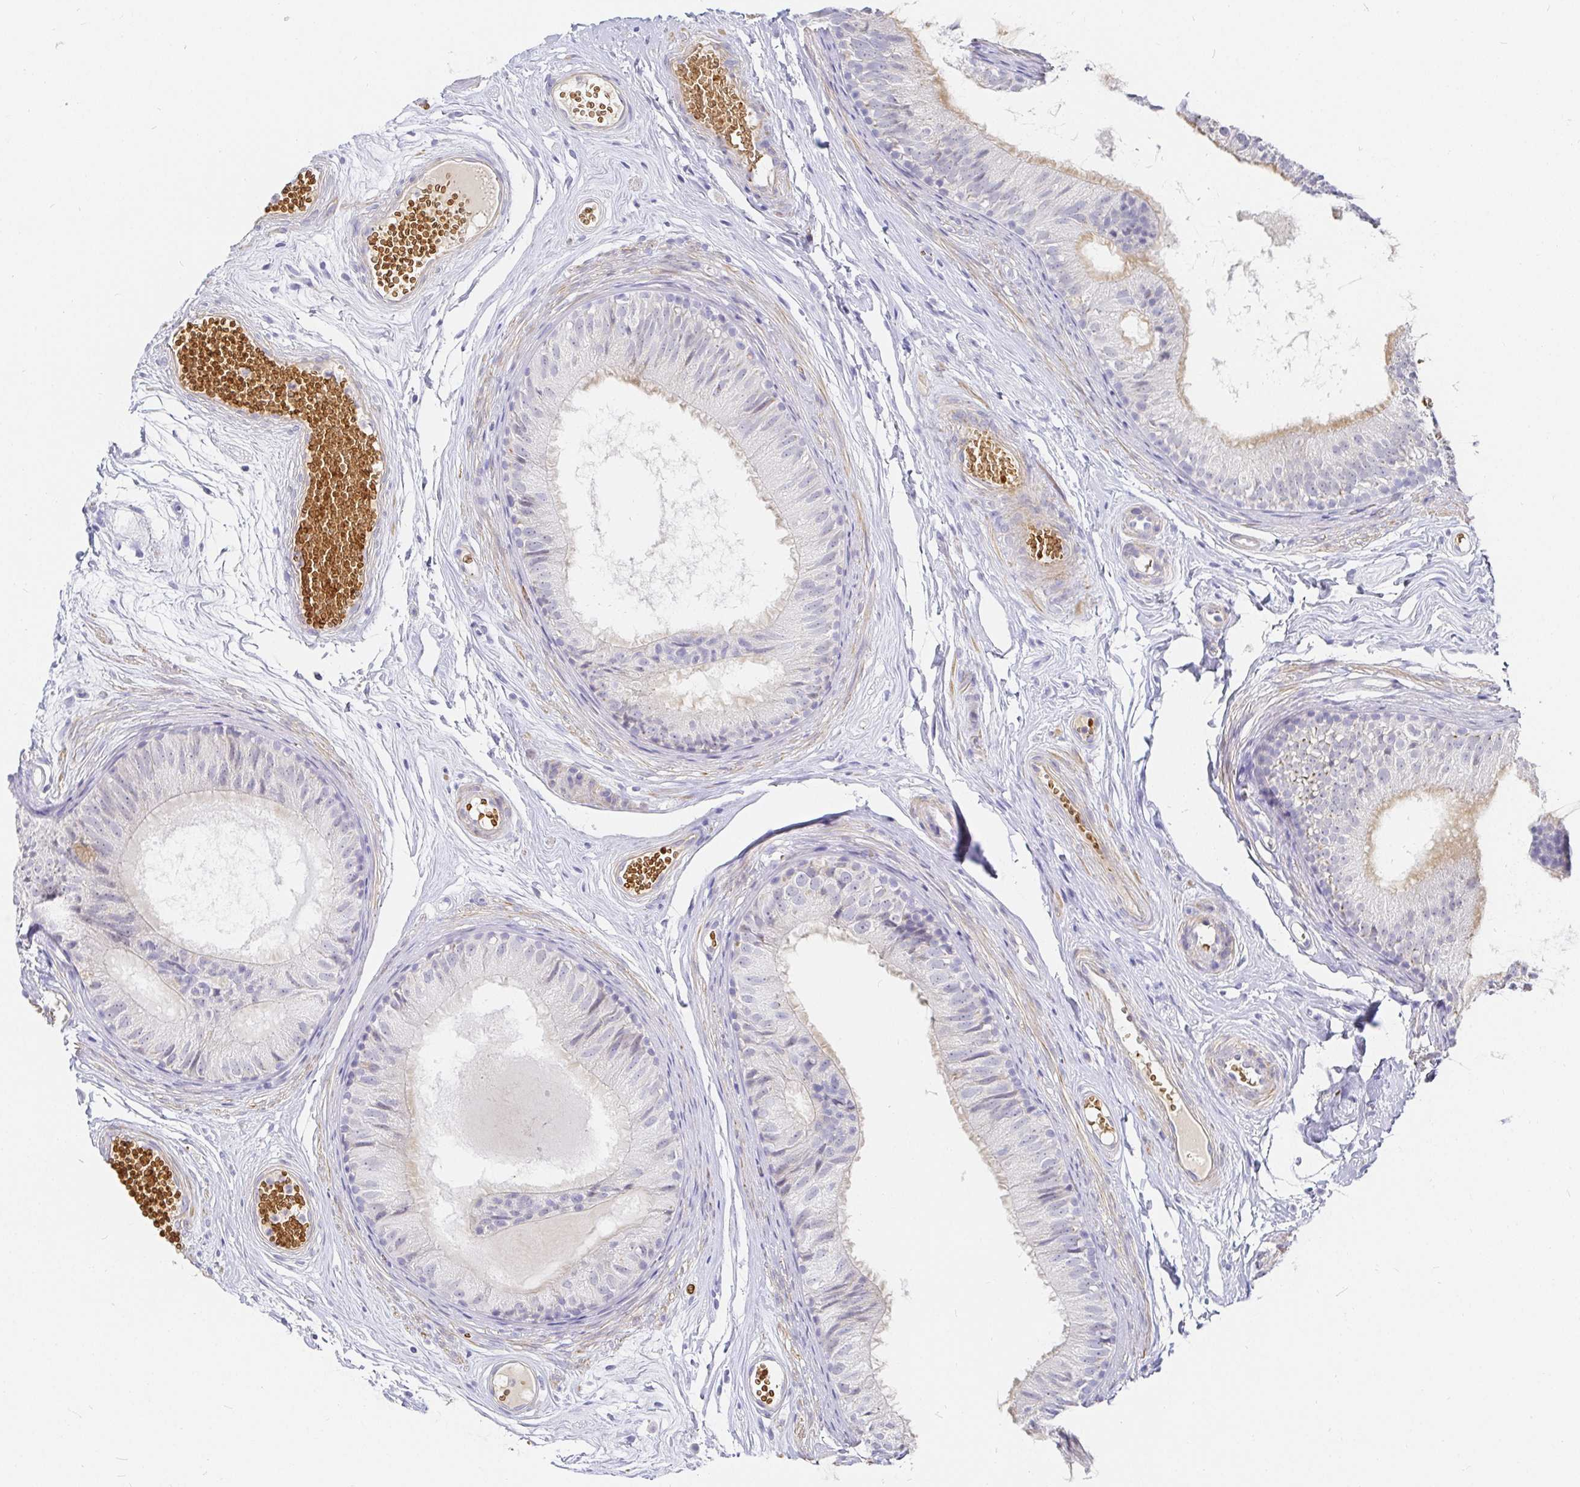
{"staining": {"intensity": "weak", "quantity": "<25%", "location": "cytoplasmic/membranous"}, "tissue": "epididymis", "cell_type": "Glandular cells", "image_type": "normal", "snomed": [{"axis": "morphology", "description": "Normal tissue, NOS"}, {"axis": "morphology", "description": "Seminoma, NOS"}, {"axis": "topography", "description": "Testis"}, {"axis": "topography", "description": "Epididymis"}], "caption": "Human epididymis stained for a protein using immunohistochemistry displays no positivity in glandular cells.", "gene": "FGF21", "patient": {"sex": "male", "age": 34}}